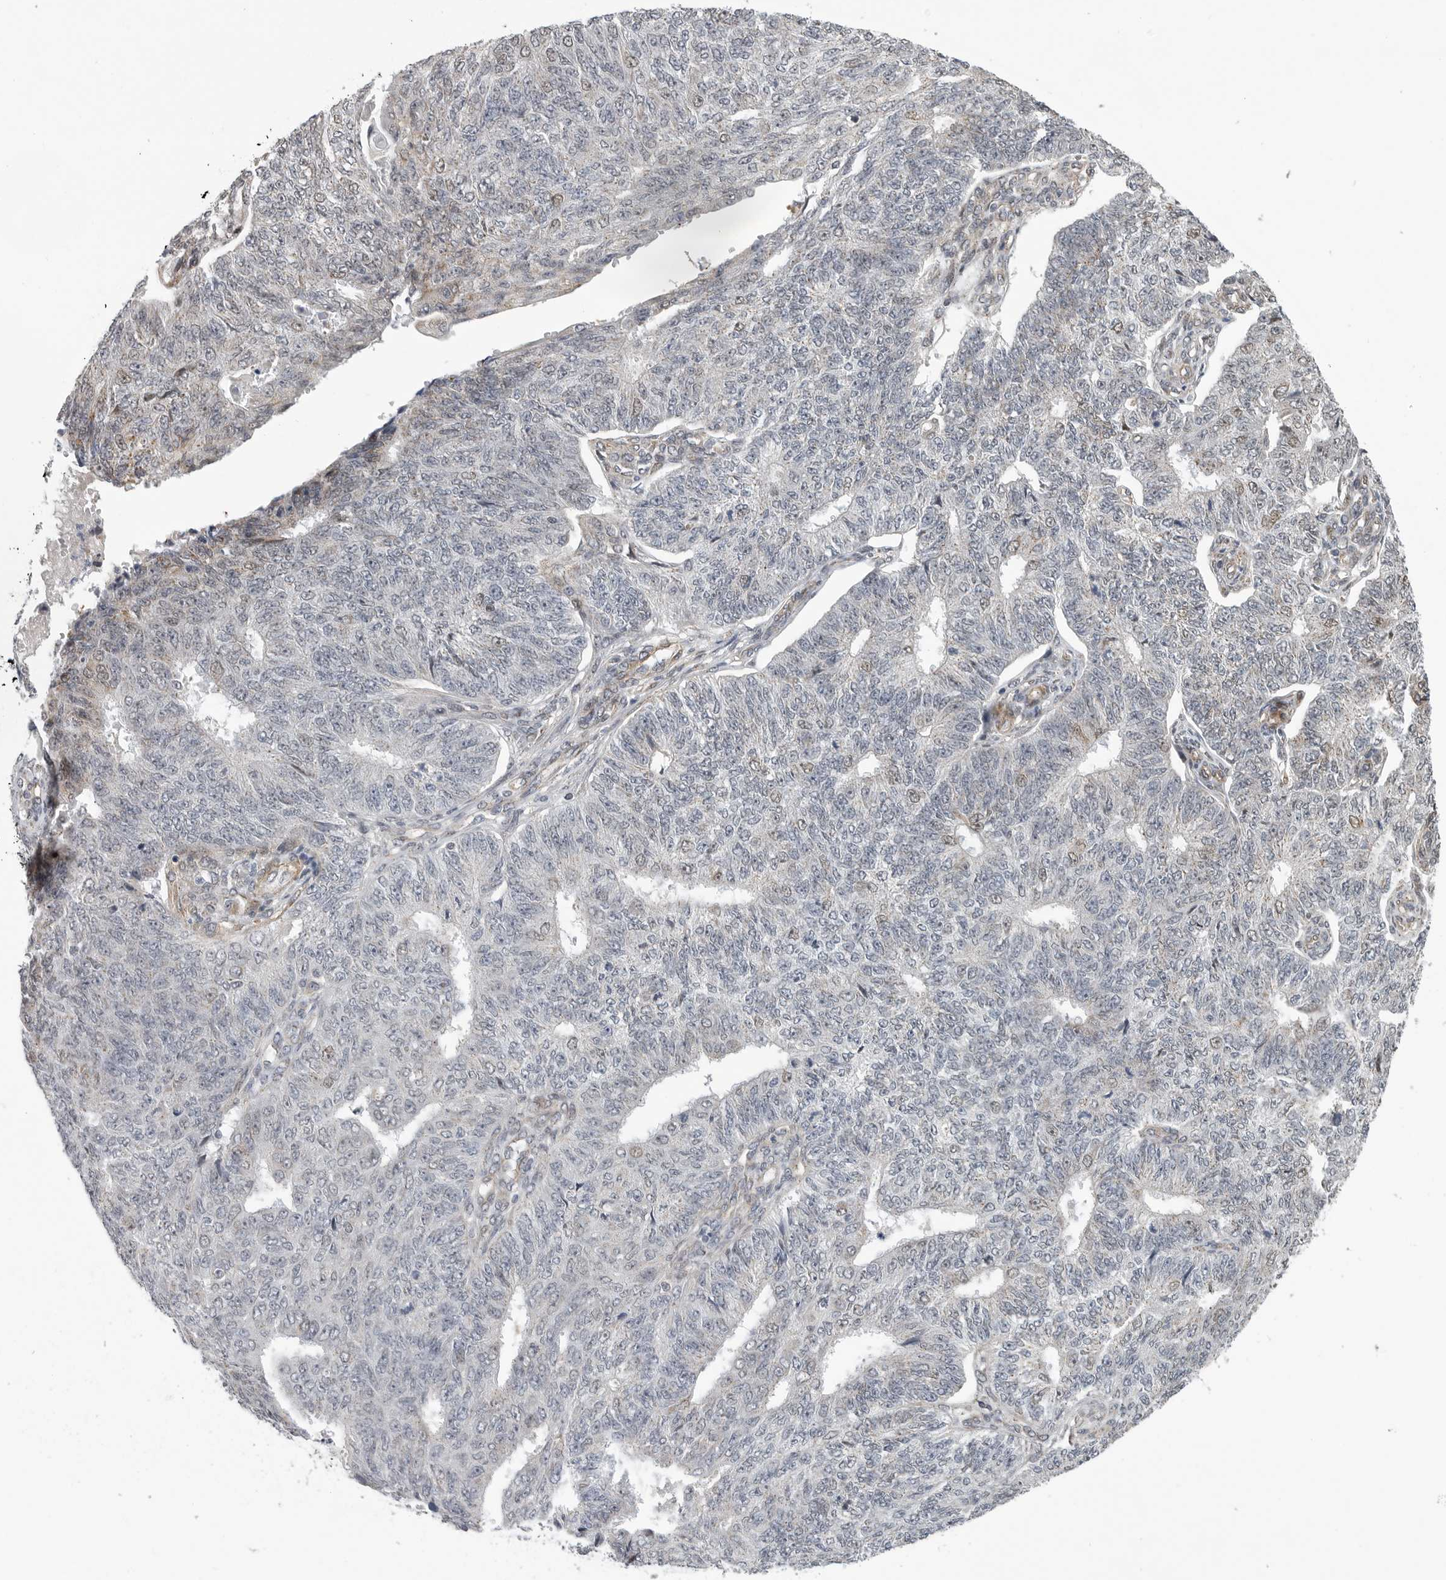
{"staining": {"intensity": "negative", "quantity": "none", "location": "none"}, "tissue": "endometrial cancer", "cell_type": "Tumor cells", "image_type": "cancer", "snomed": [{"axis": "morphology", "description": "Adenocarcinoma, NOS"}, {"axis": "topography", "description": "Endometrium"}], "caption": "Photomicrograph shows no significant protein staining in tumor cells of endometrial cancer (adenocarcinoma).", "gene": "TMPRSS11F", "patient": {"sex": "female", "age": 32}}